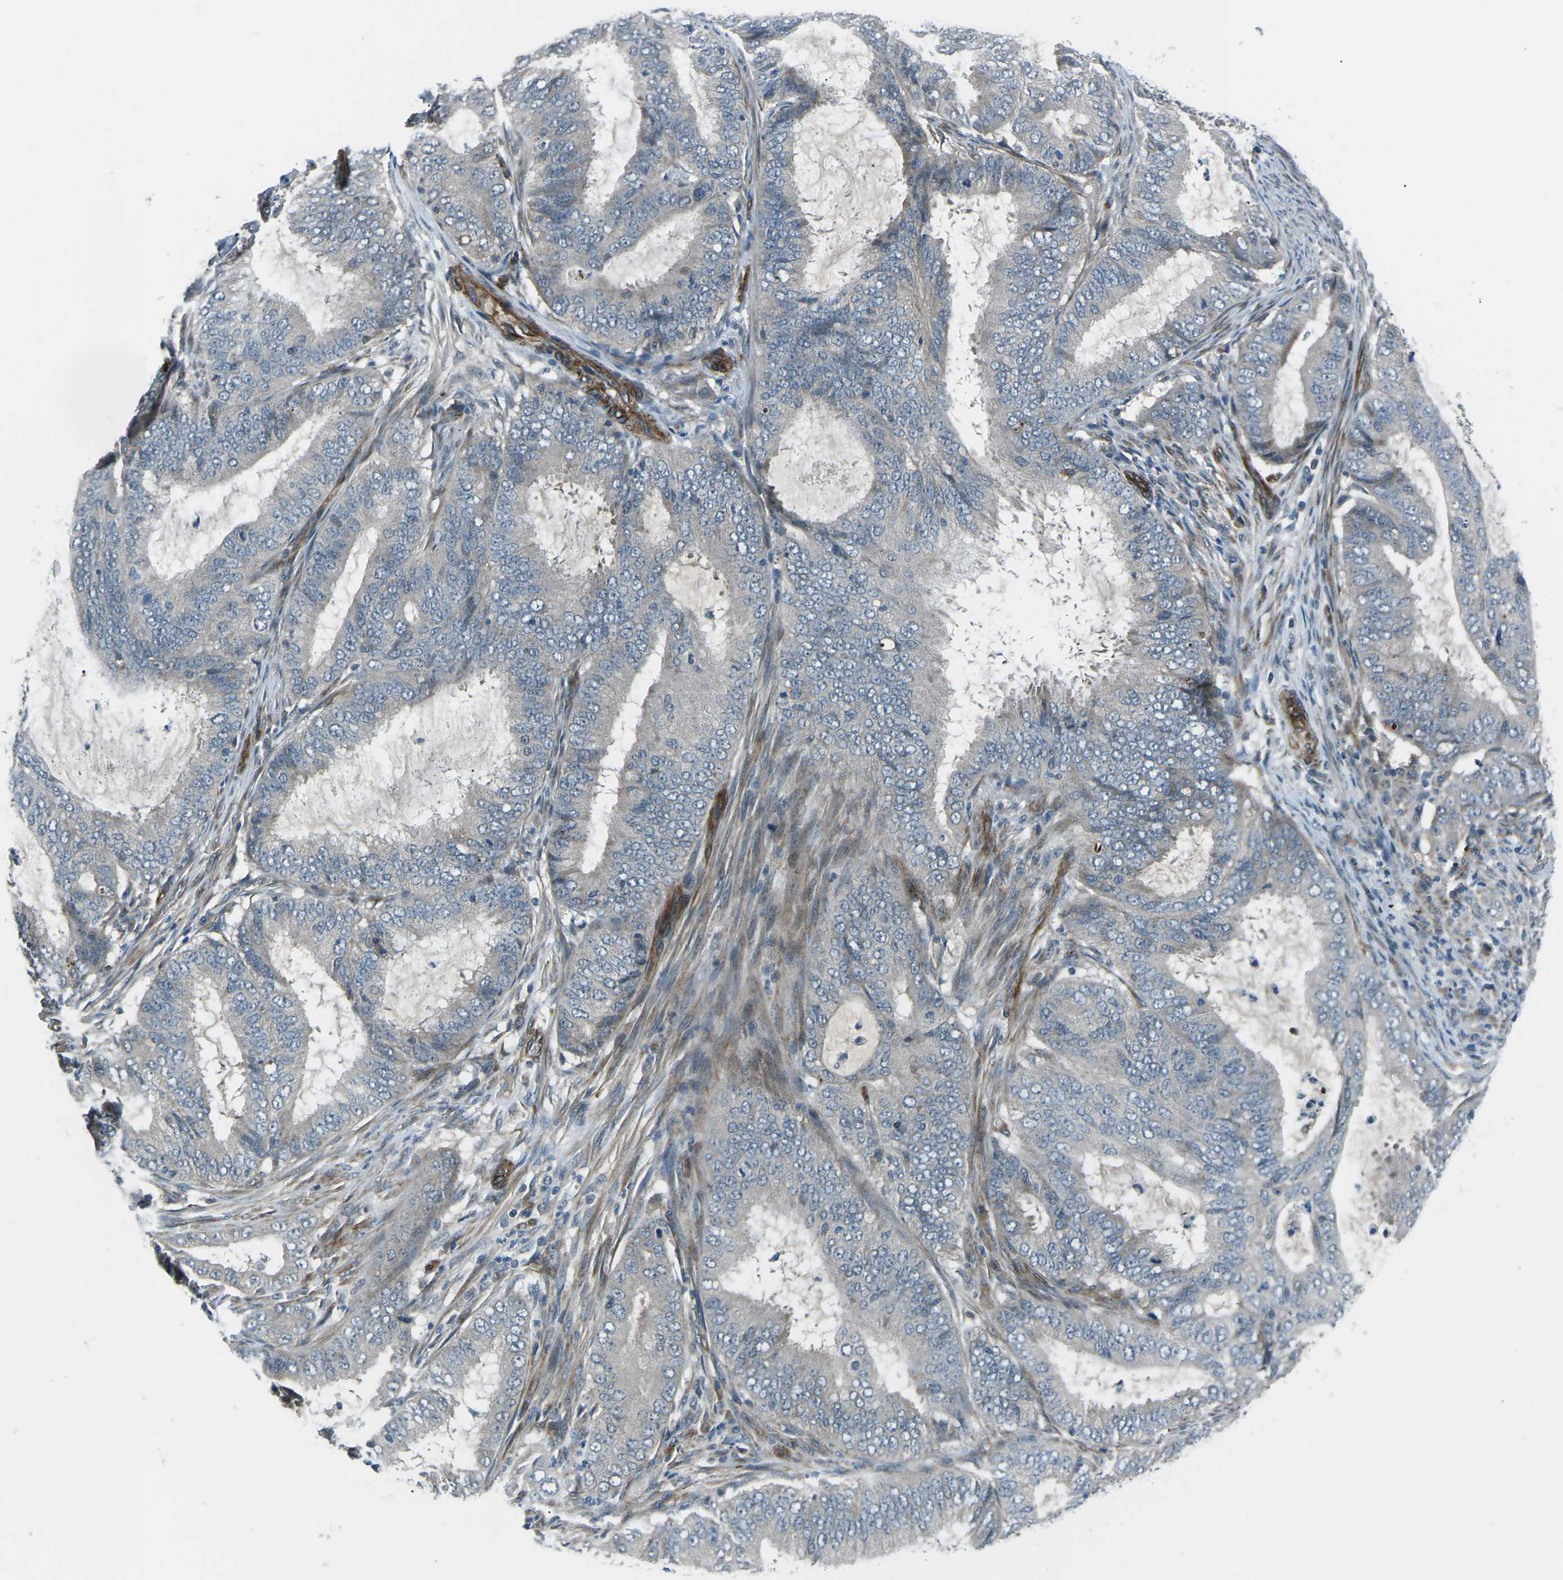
{"staining": {"intensity": "weak", "quantity": "25%-75%", "location": "cytoplasmic/membranous"}, "tissue": "endometrial cancer", "cell_type": "Tumor cells", "image_type": "cancer", "snomed": [{"axis": "morphology", "description": "Adenocarcinoma, NOS"}, {"axis": "topography", "description": "Endometrium"}], "caption": "Immunohistochemical staining of endometrial cancer (adenocarcinoma) shows low levels of weak cytoplasmic/membranous positivity in about 25%-75% of tumor cells.", "gene": "AFAP1", "patient": {"sex": "female", "age": 70}}